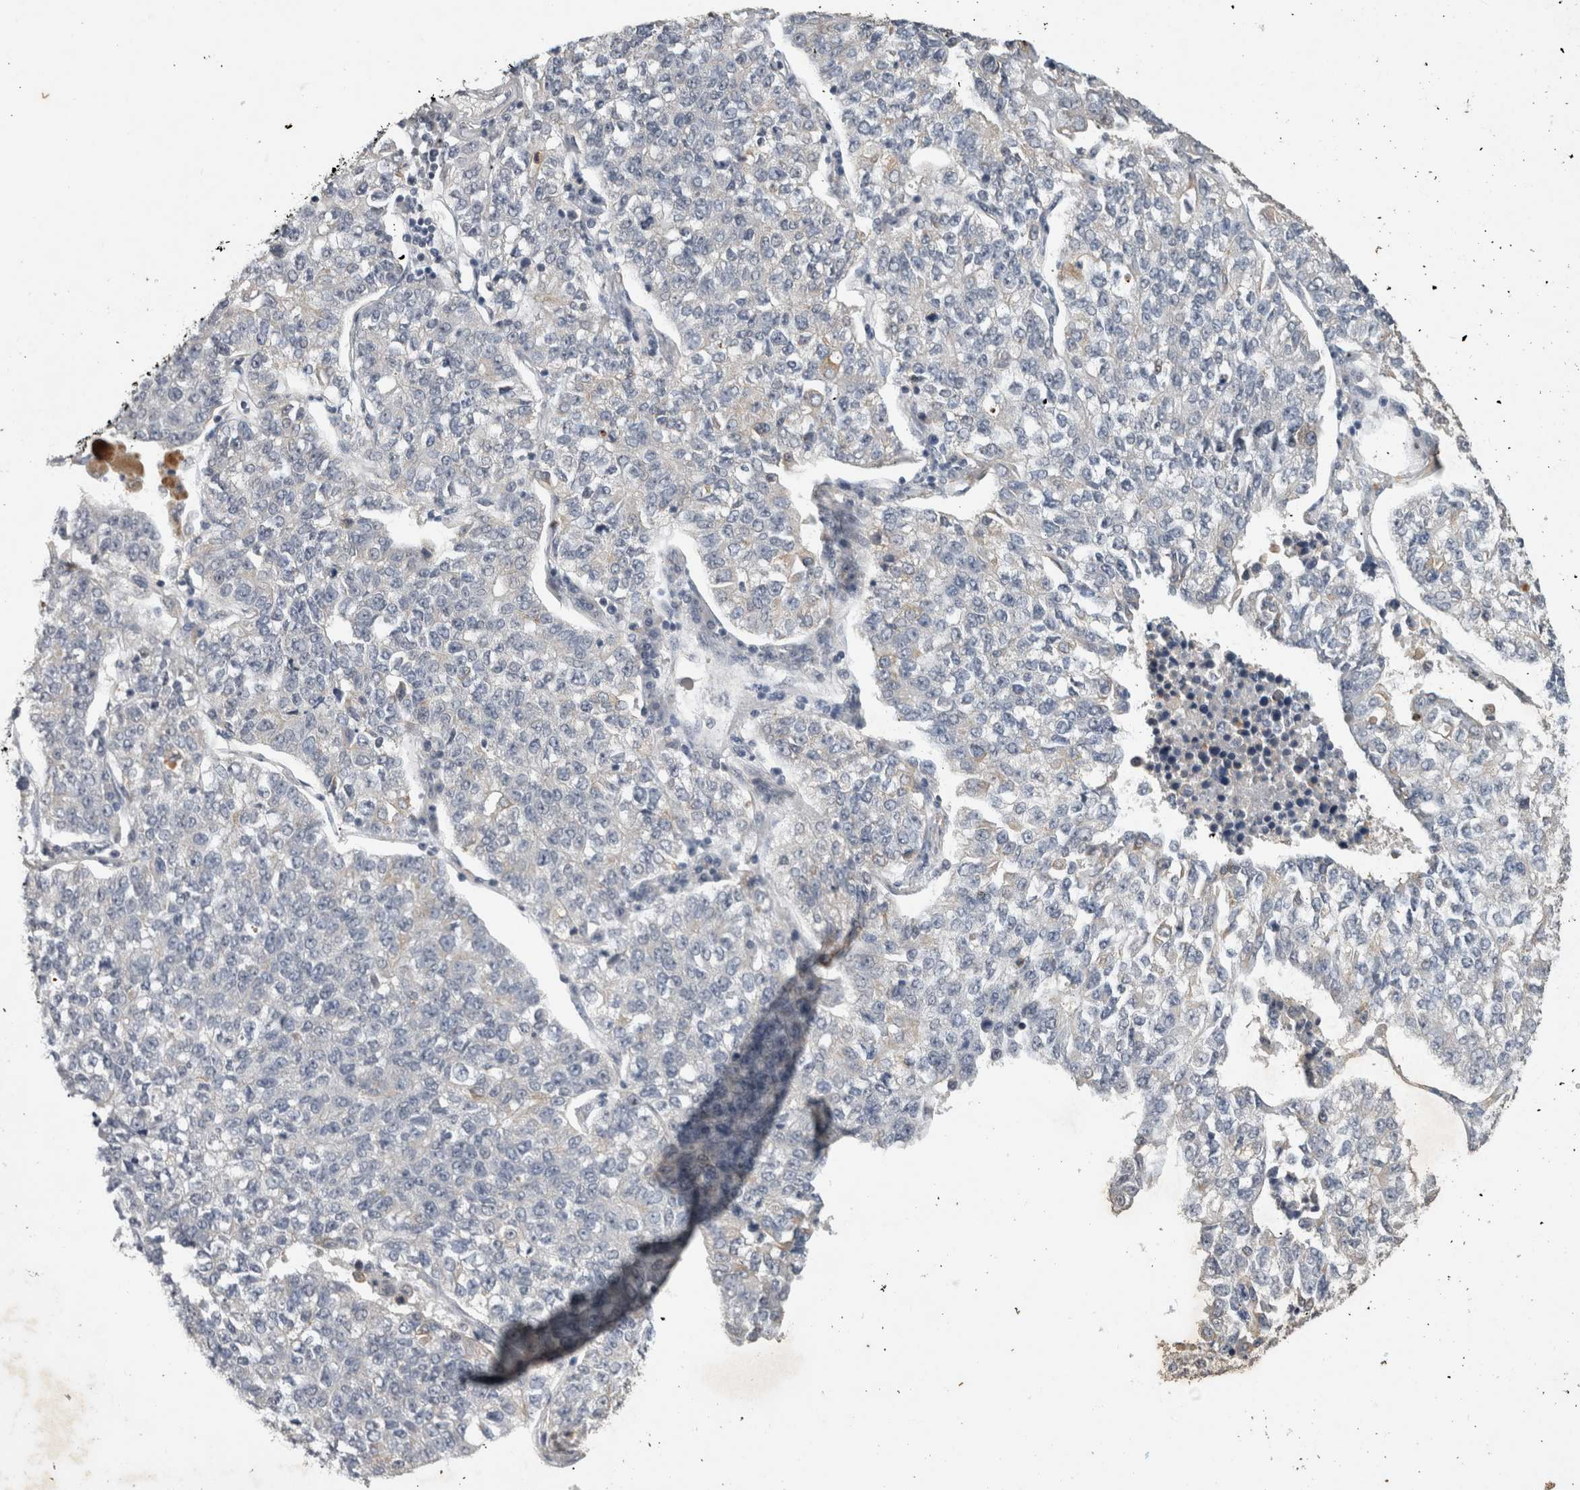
{"staining": {"intensity": "negative", "quantity": "none", "location": "none"}, "tissue": "lung cancer", "cell_type": "Tumor cells", "image_type": "cancer", "snomed": [{"axis": "morphology", "description": "Adenocarcinoma, NOS"}, {"axis": "topography", "description": "Lung"}], "caption": "This photomicrograph is of lung cancer stained with immunohistochemistry (IHC) to label a protein in brown with the nuclei are counter-stained blue. There is no positivity in tumor cells.", "gene": "RHPN1", "patient": {"sex": "male", "age": 49}}